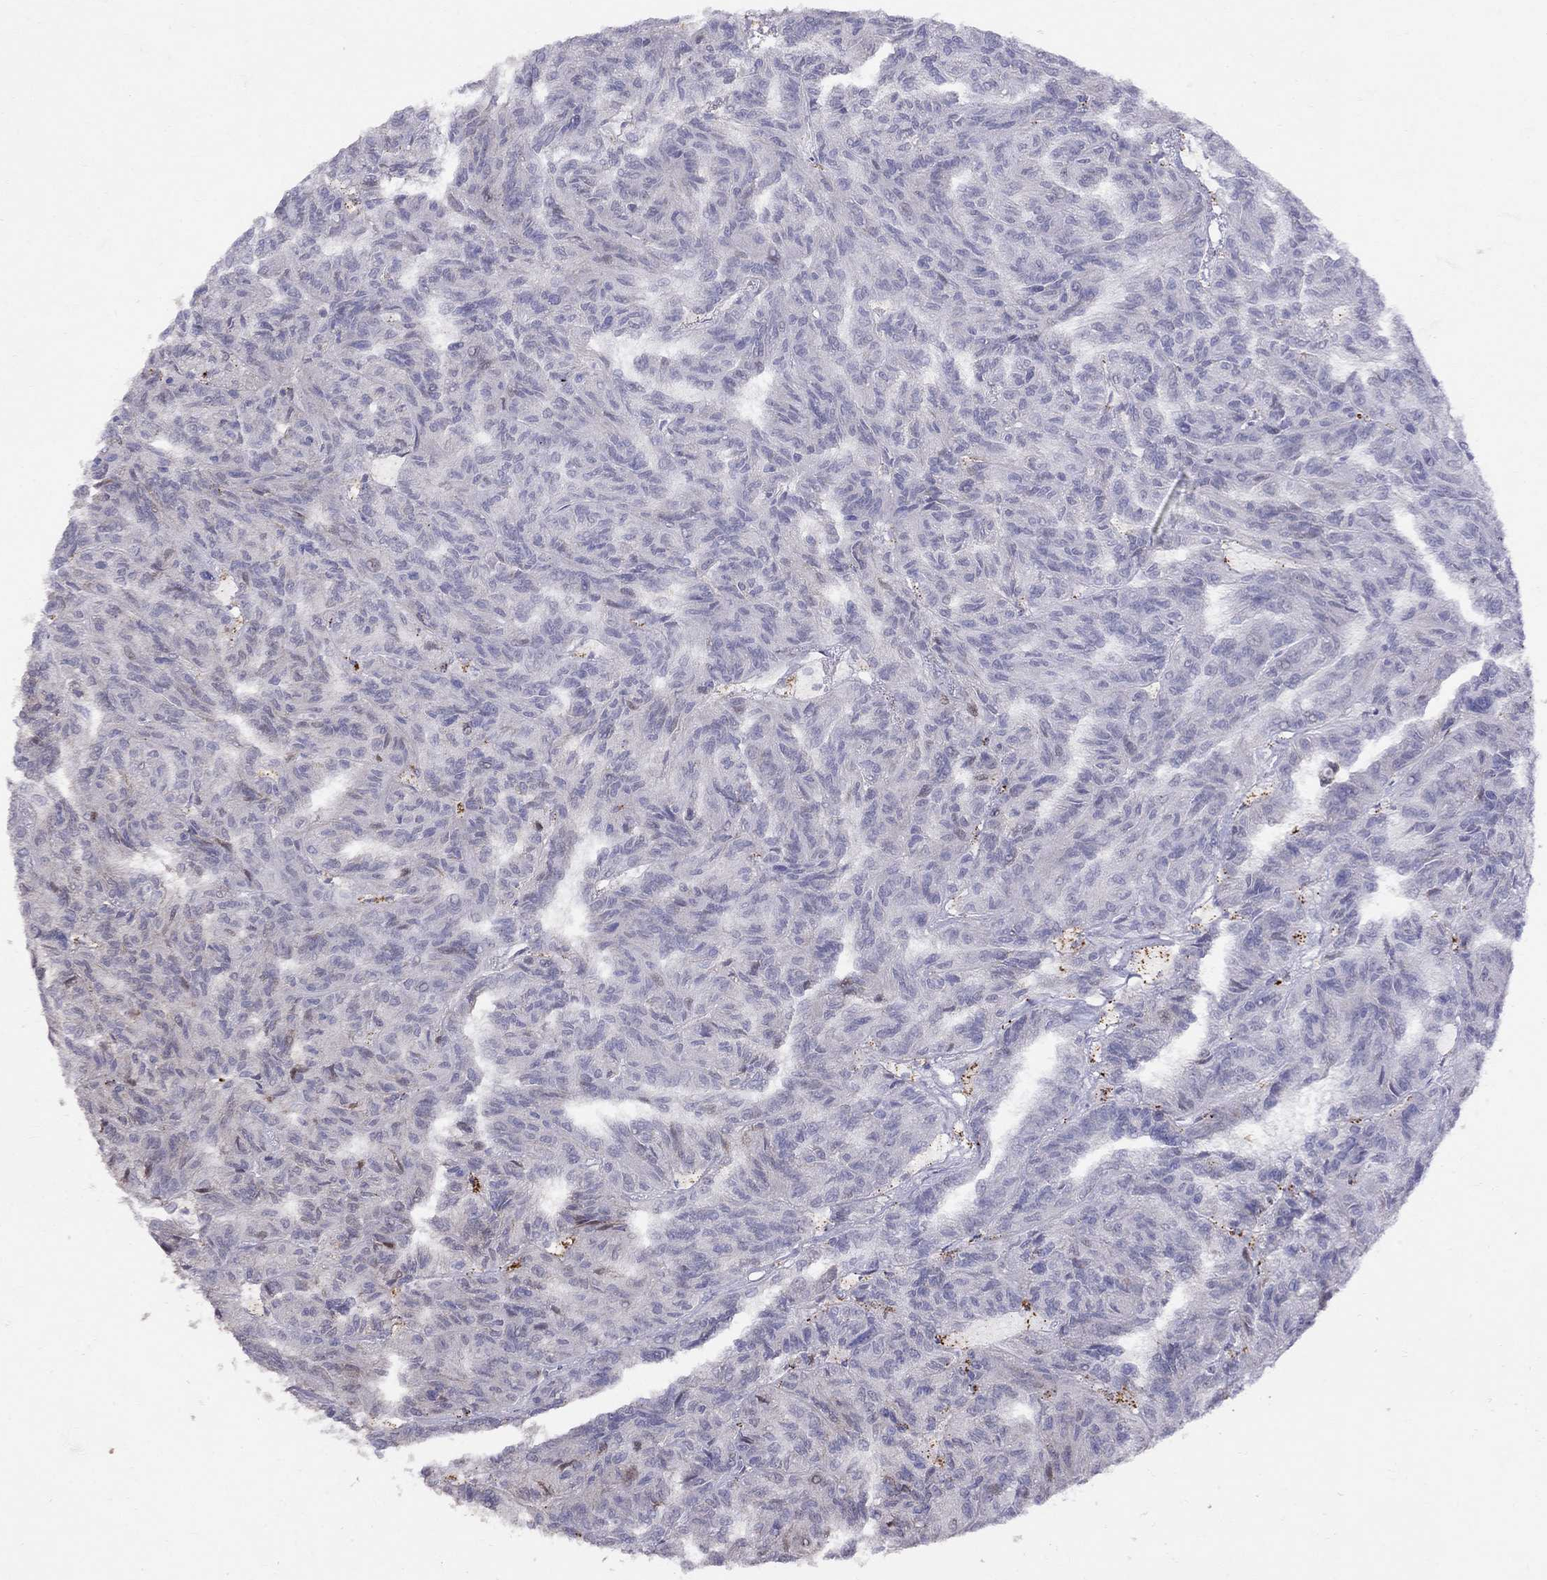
{"staining": {"intensity": "negative", "quantity": "none", "location": "none"}, "tissue": "renal cancer", "cell_type": "Tumor cells", "image_type": "cancer", "snomed": [{"axis": "morphology", "description": "Adenocarcinoma, NOS"}, {"axis": "topography", "description": "Kidney"}], "caption": "High power microscopy image of an IHC image of renal cancer (adenocarcinoma), revealing no significant expression in tumor cells. The staining is performed using DAB (3,3'-diaminobenzidine) brown chromogen with nuclei counter-stained in using hematoxylin.", "gene": "MAGEB4", "patient": {"sex": "male", "age": 79}}